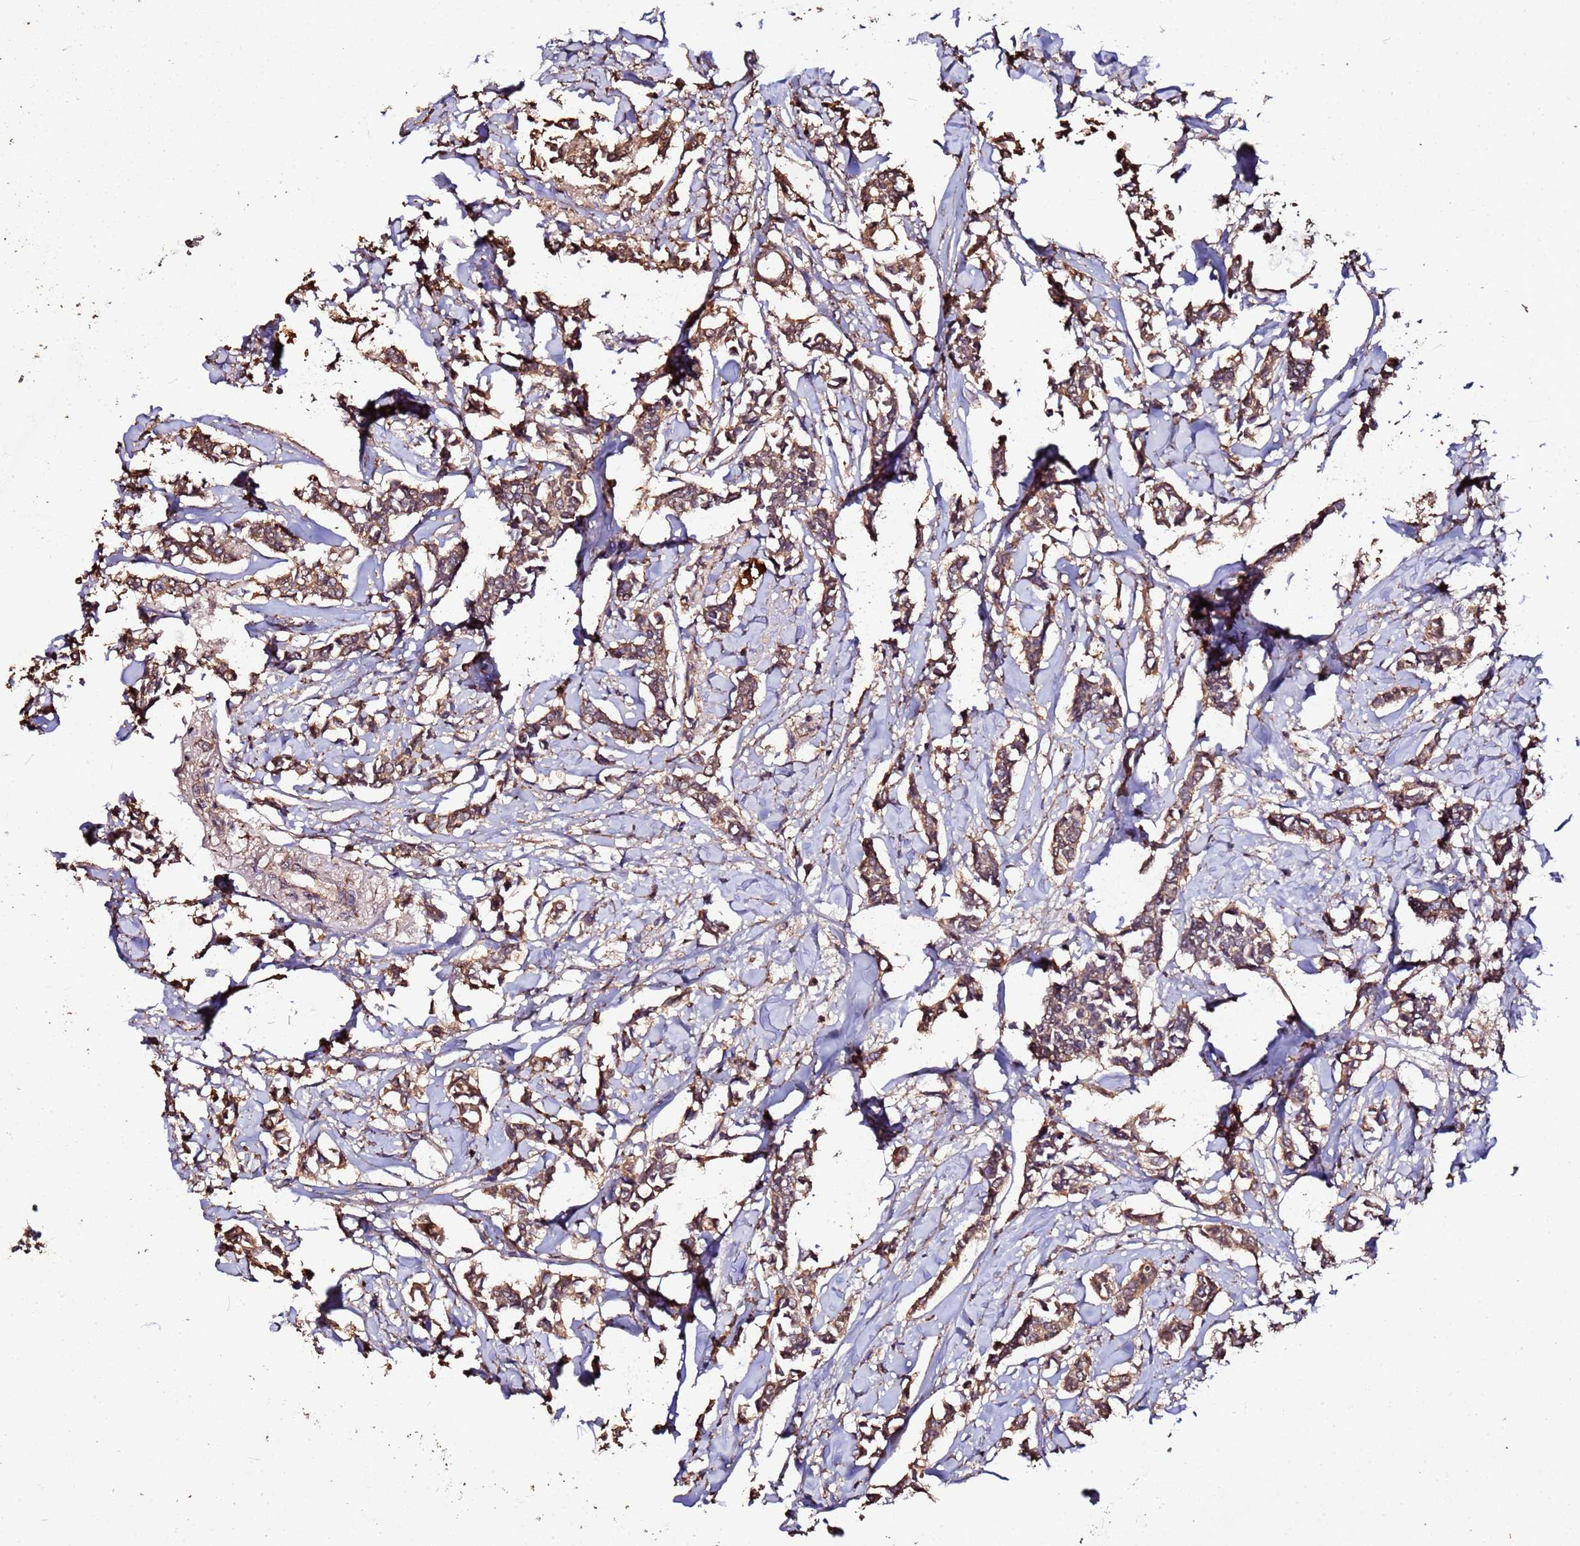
{"staining": {"intensity": "moderate", "quantity": ">75%", "location": "cytoplasmic/membranous"}, "tissue": "breast cancer", "cell_type": "Tumor cells", "image_type": "cancer", "snomed": [{"axis": "morphology", "description": "Duct carcinoma"}, {"axis": "topography", "description": "Breast"}], "caption": "This is a photomicrograph of IHC staining of breast cancer, which shows moderate positivity in the cytoplasmic/membranous of tumor cells.", "gene": "MTERF1", "patient": {"sex": "female", "age": 41}}